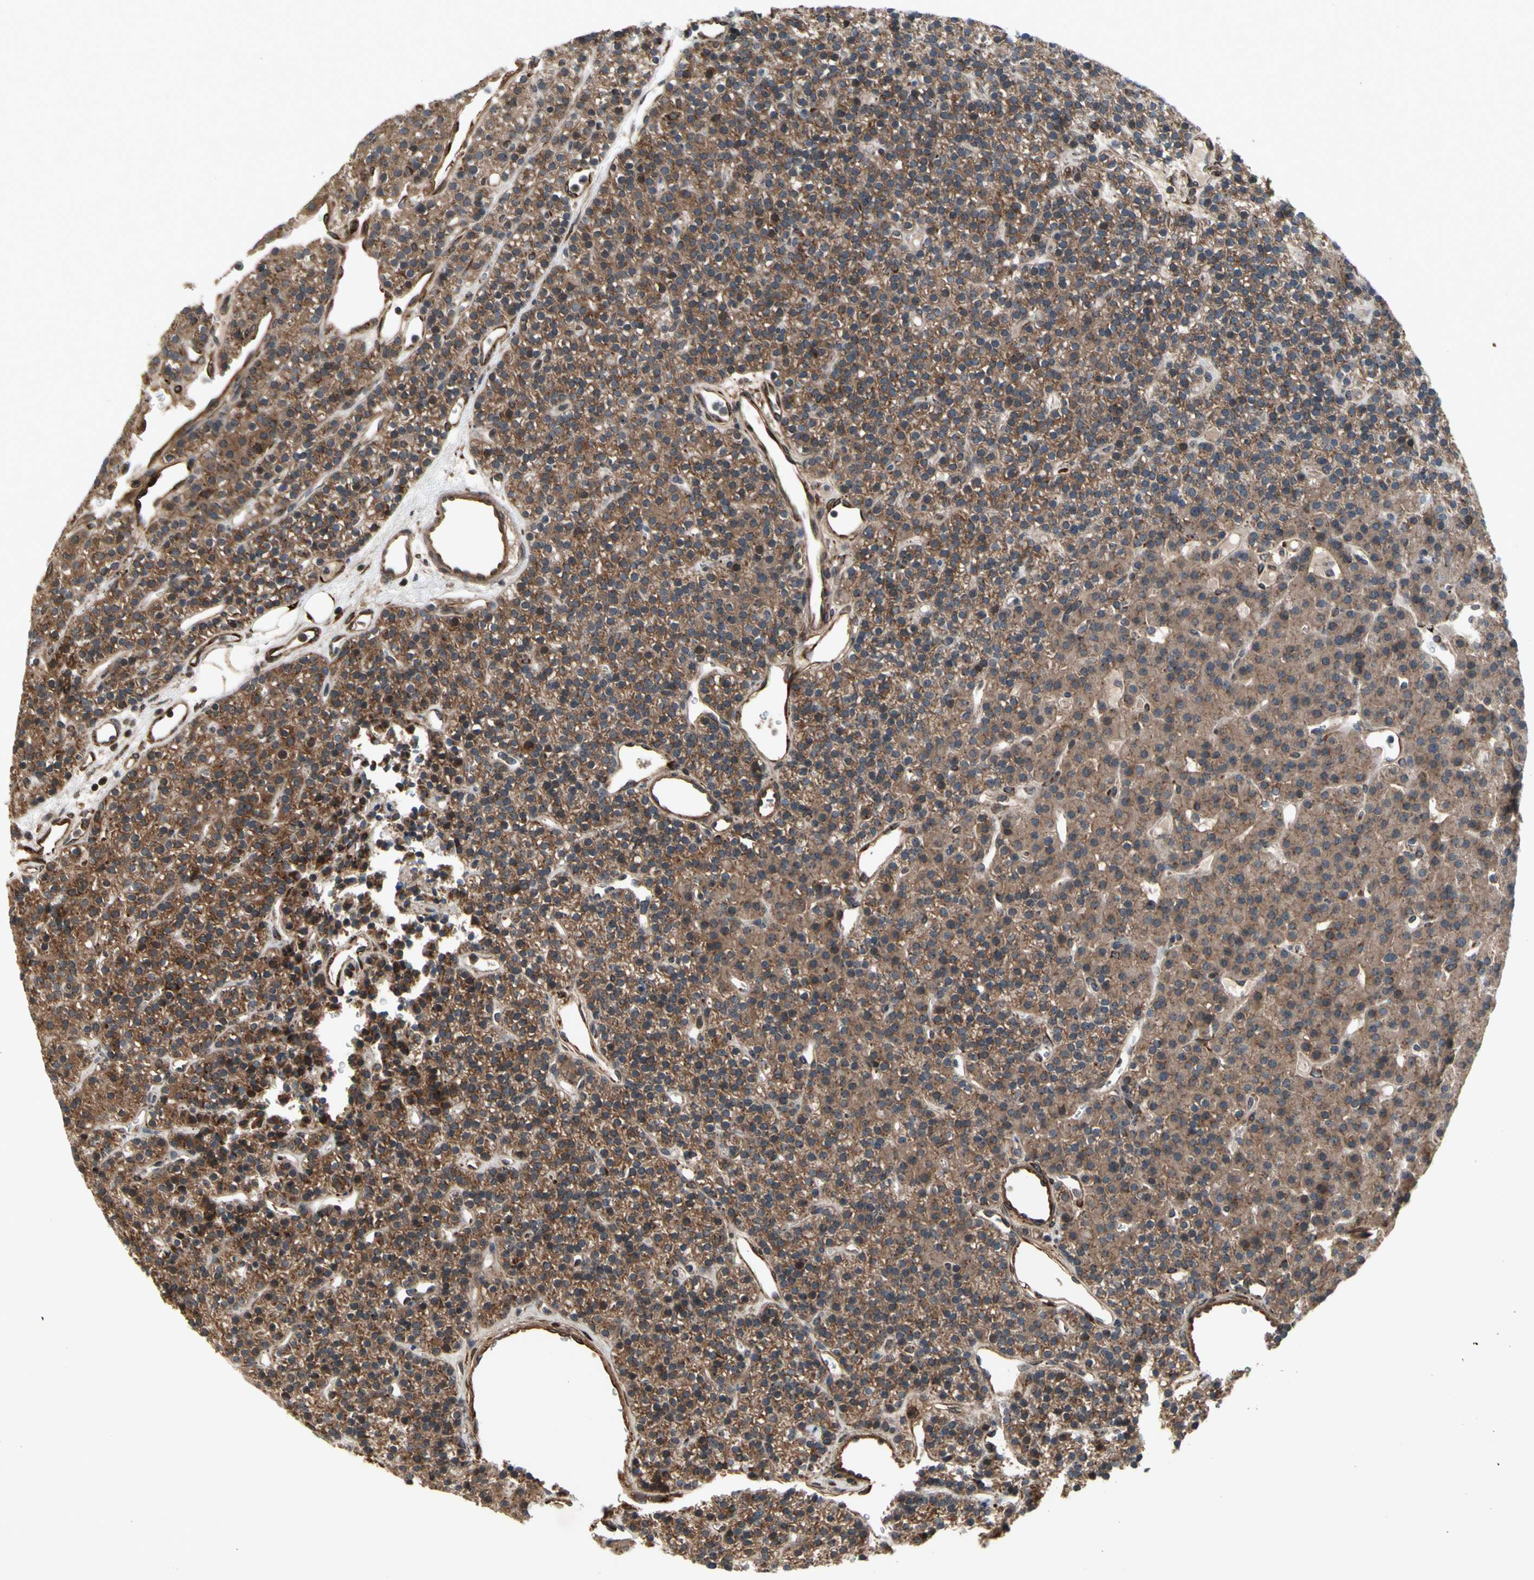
{"staining": {"intensity": "moderate", "quantity": ">75%", "location": "cytoplasmic/membranous"}, "tissue": "parathyroid gland", "cell_type": "Glandular cells", "image_type": "normal", "snomed": [{"axis": "morphology", "description": "Normal tissue, NOS"}, {"axis": "morphology", "description": "Hyperplasia, NOS"}, {"axis": "topography", "description": "Parathyroid gland"}], "caption": "Immunohistochemical staining of benign human parathyroid gland displays >75% levels of moderate cytoplasmic/membranous protein expression in approximately >75% of glandular cells.", "gene": "SLC39A9", "patient": {"sex": "male", "age": 44}}